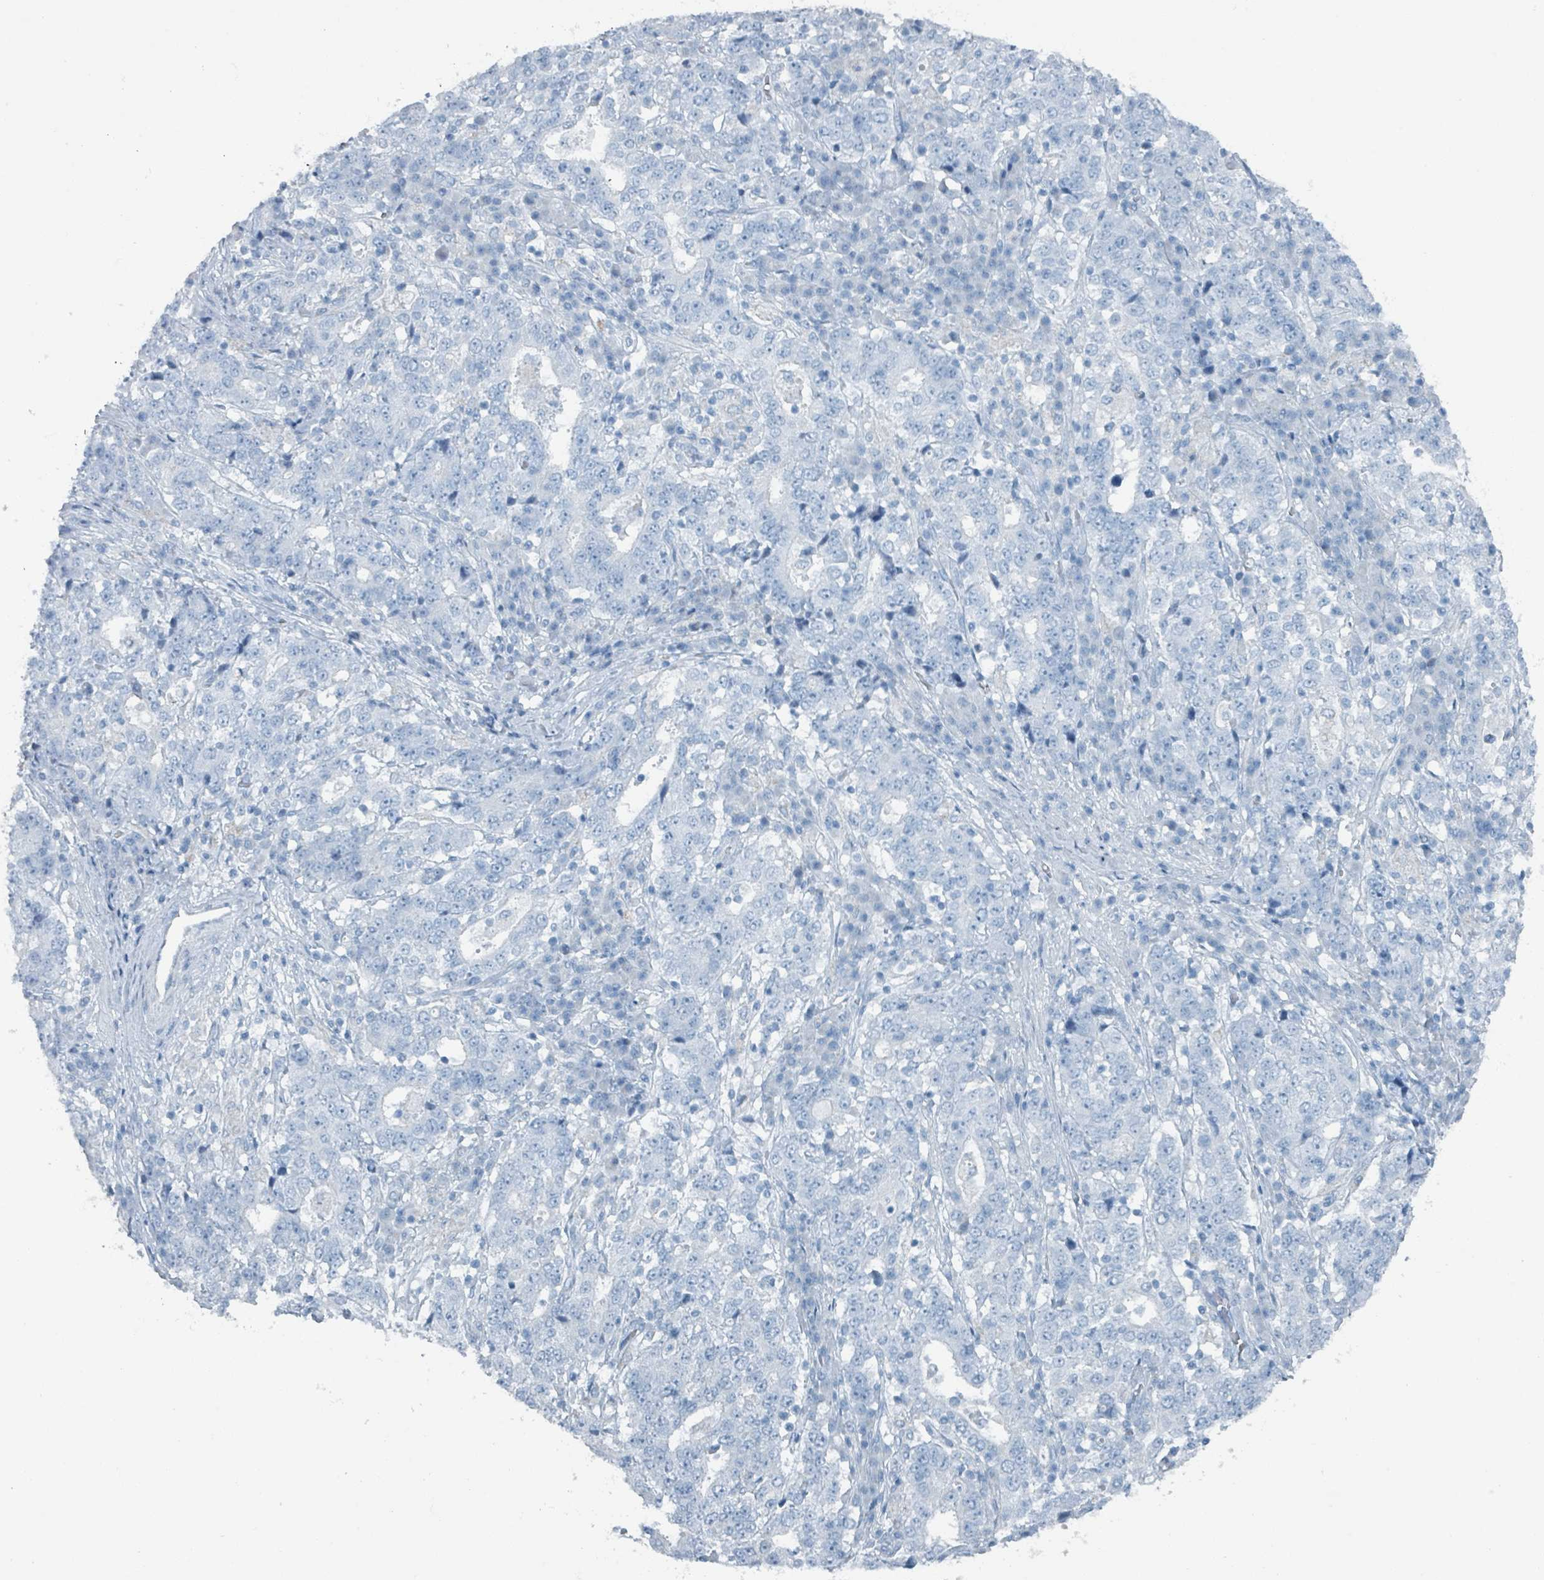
{"staining": {"intensity": "negative", "quantity": "none", "location": "none"}, "tissue": "stomach cancer", "cell_type": "Tumor cells", "image_type": "cancer", "snomed": [{"axis": "morphology", "description": "Adenocarcinoma, NOS"}, {"axis": "topography", "description": "Stomach"}], "caption": "An image of adenocarcinoma (stomach) stained for a protein reveals no brown staining in tumor cells.", "gene": "GAMT", "patient": {"sex": "male", "age": 59}}